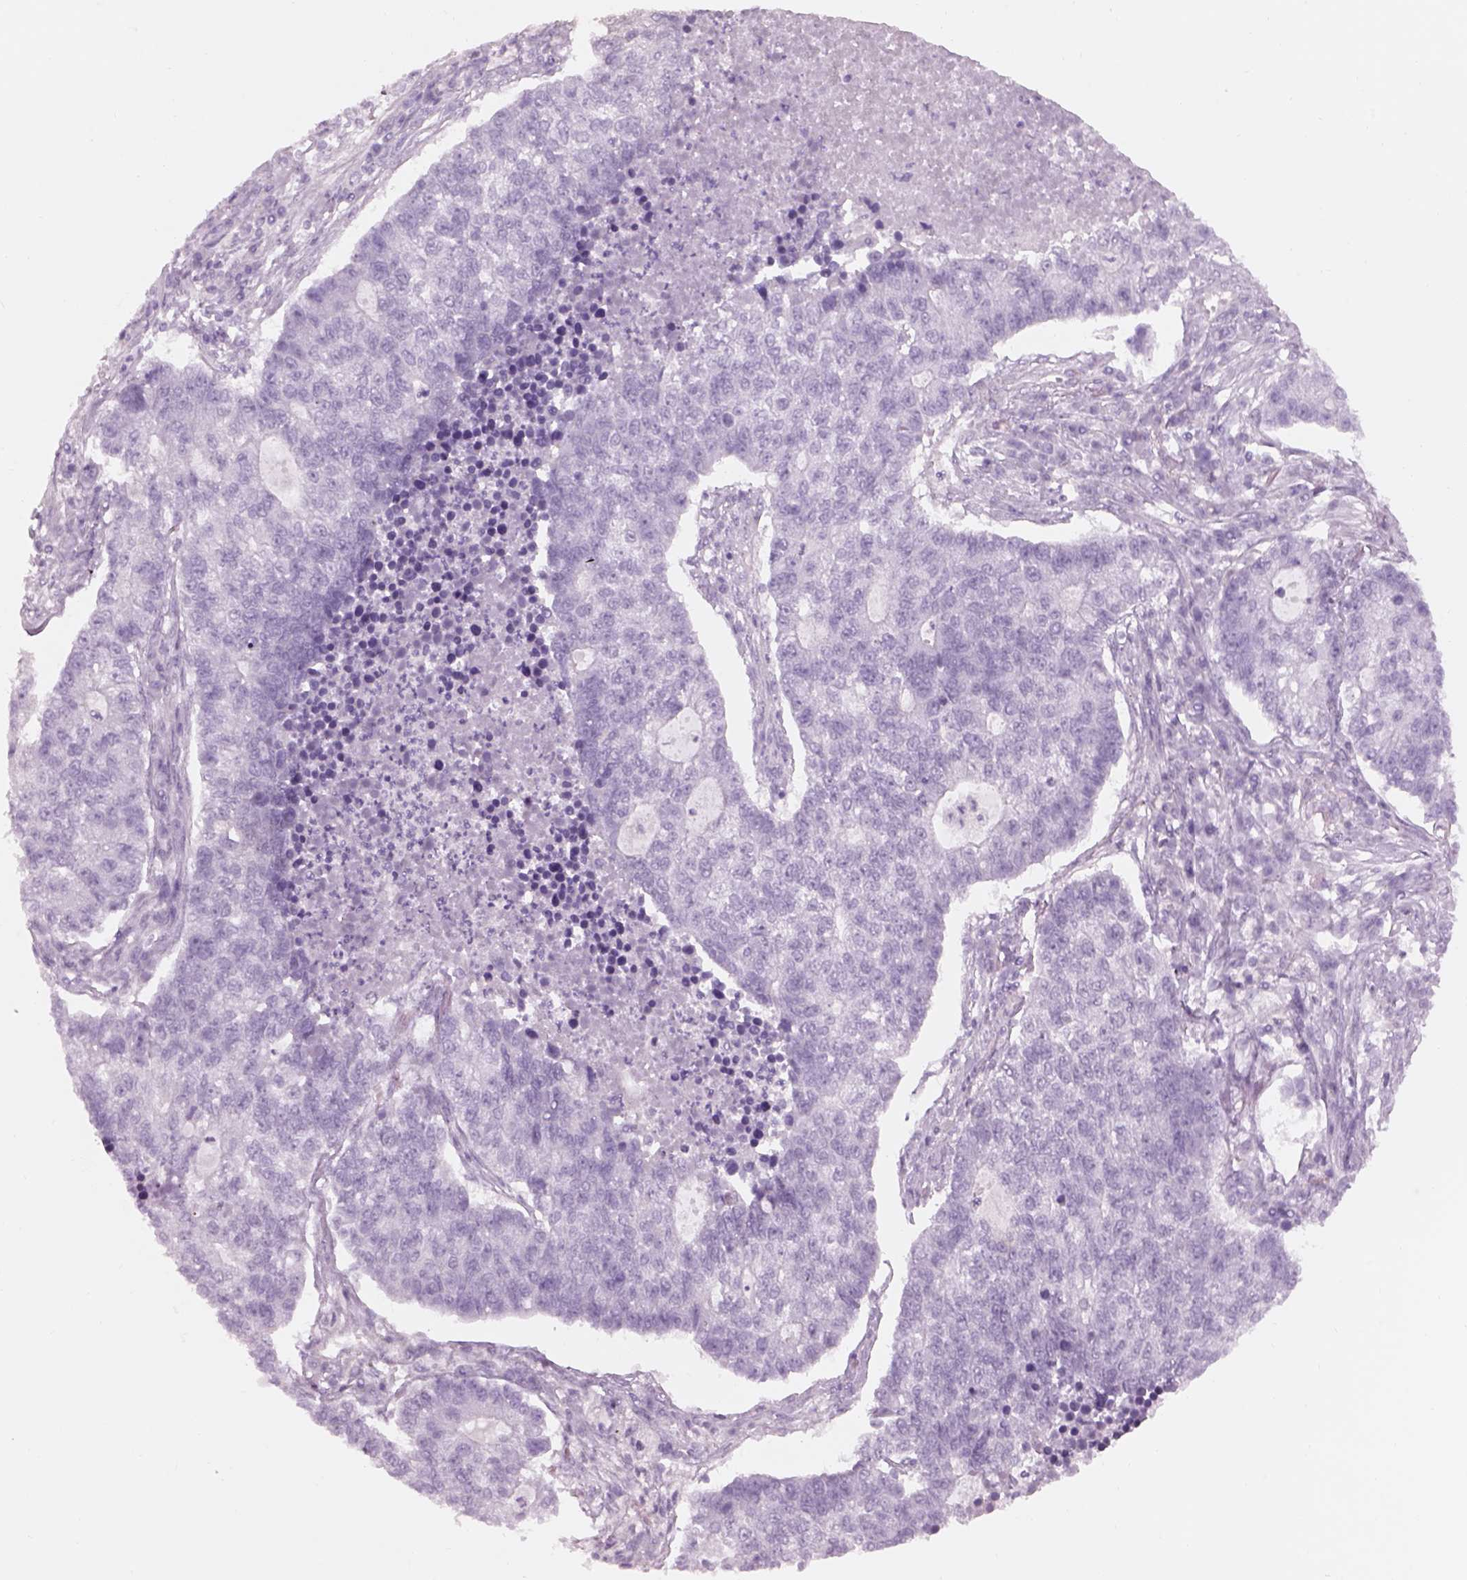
{"staining": {"intensity": "negative", "quantity": "none", "location": "none"}, "tissue": "lung cancer", "cell_type": "Tumor cells", "image_type": "cancer", "snomed": [{"axis": "morphology", "description": "Adenocarcinoma, NOS"}, {"axis": "topography", "description": "Lung"}], "caption": "Immunohistochemical staining of adenocarcinoma (lung) displays no significant positivity in tumor cells.", "gene": "GAS2L2", "patient": {"sex": "male", "age": 57}}